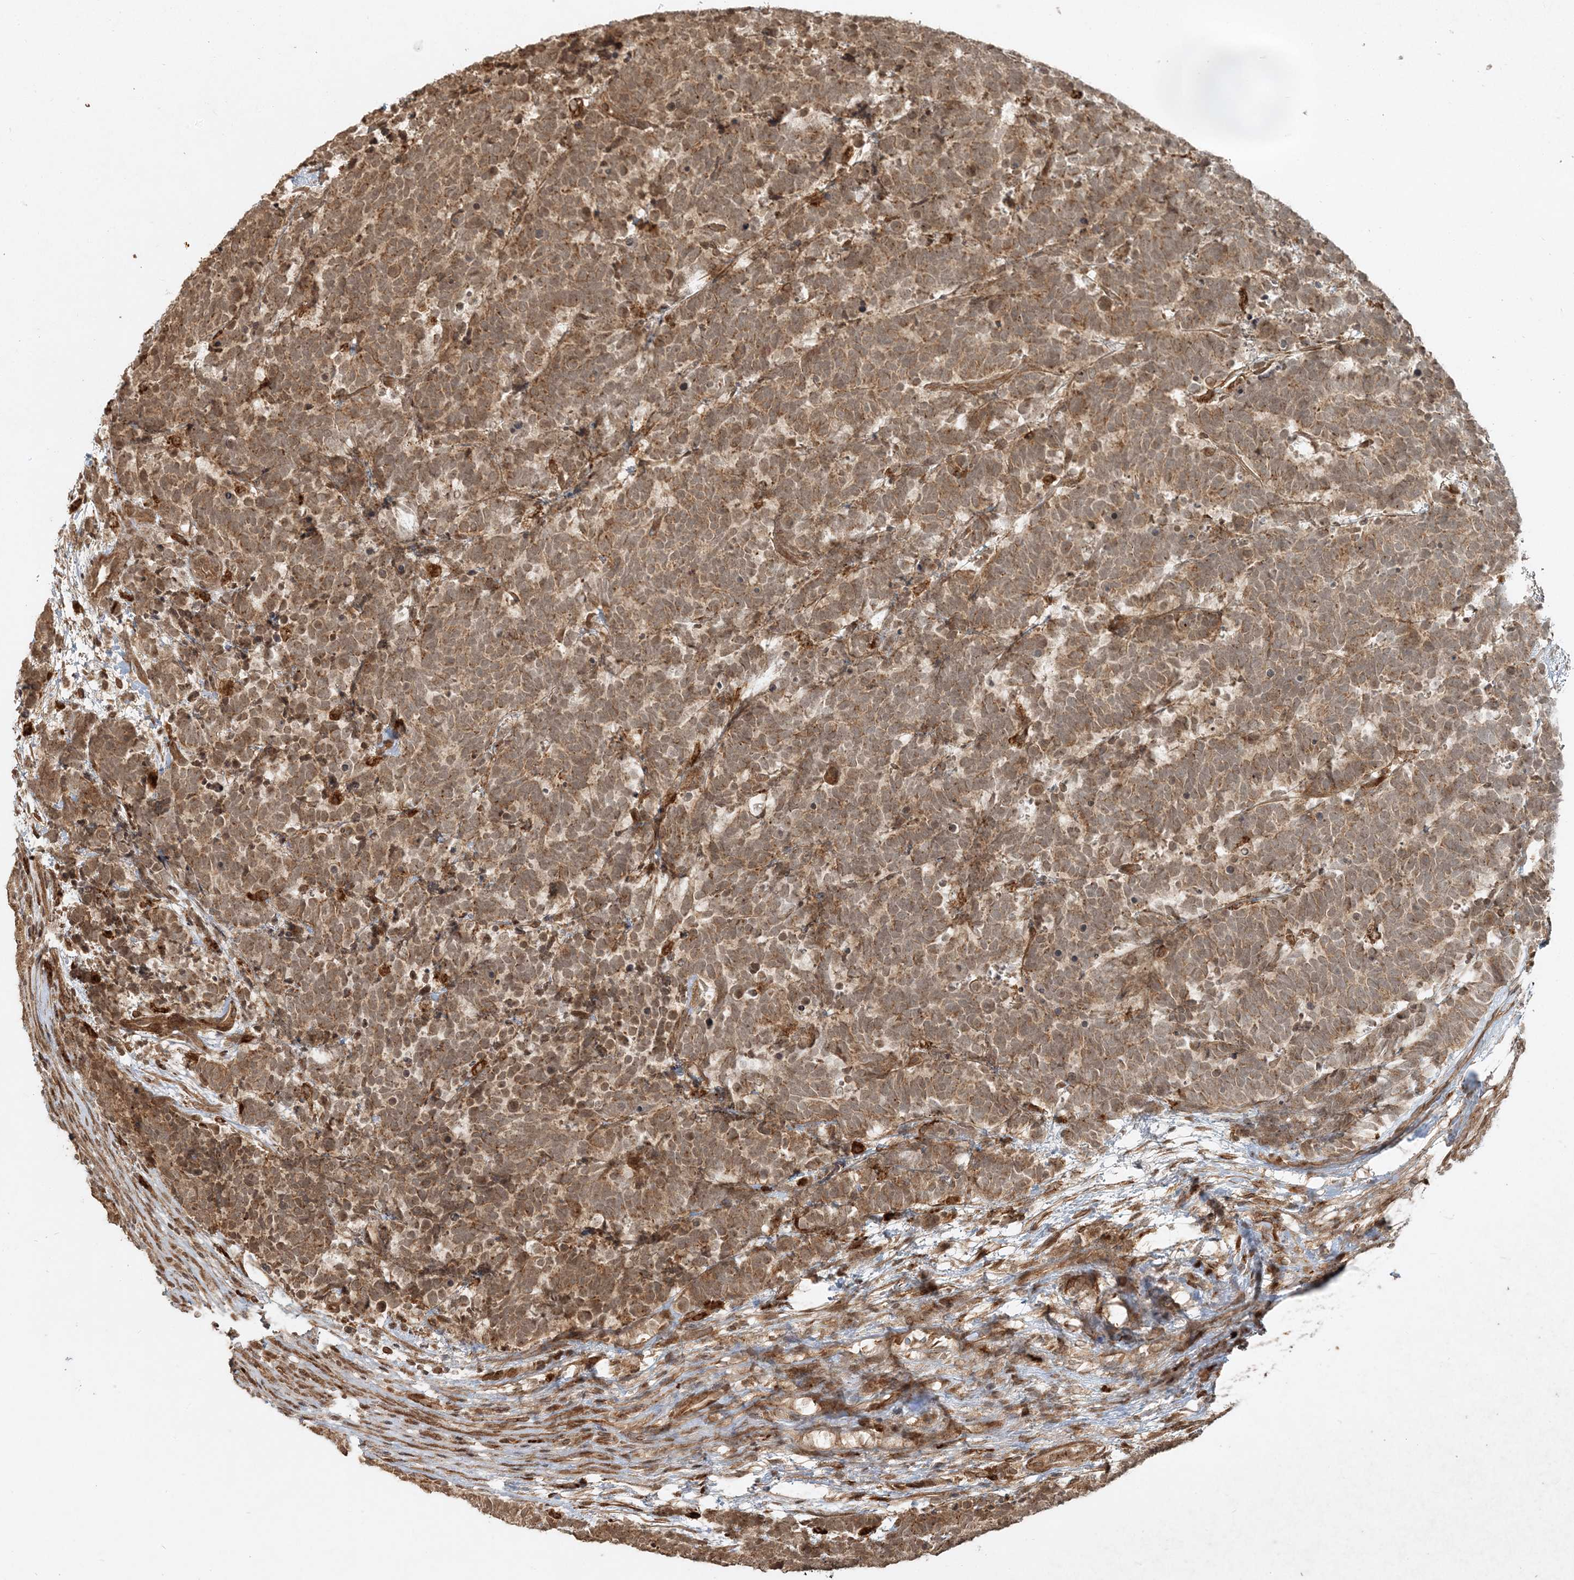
{"staining": {"intensity": "moderate", "quantity": ">75%", "location": "cytoplasmic/membranous"}, "tissue": "carcinoid", "cell_type": "Tumor cells", "image_type": "cancer", "snomed": [{"axis": "morphology", "description": "Carcinoma, NOS"}, {"axis": "morphology", "description": "Carcinoid, malignant, NOS"}, {"axis": "topography", "description": "Urinary bladder"}], "caption": "The immunohistochemical stain shows moderate cytoplasmic/membranous positivity in tumor cells of carcinoid (malignant) tissue.", "gene": "NARS1", "patient": {"sex": "male", "age": 57}}